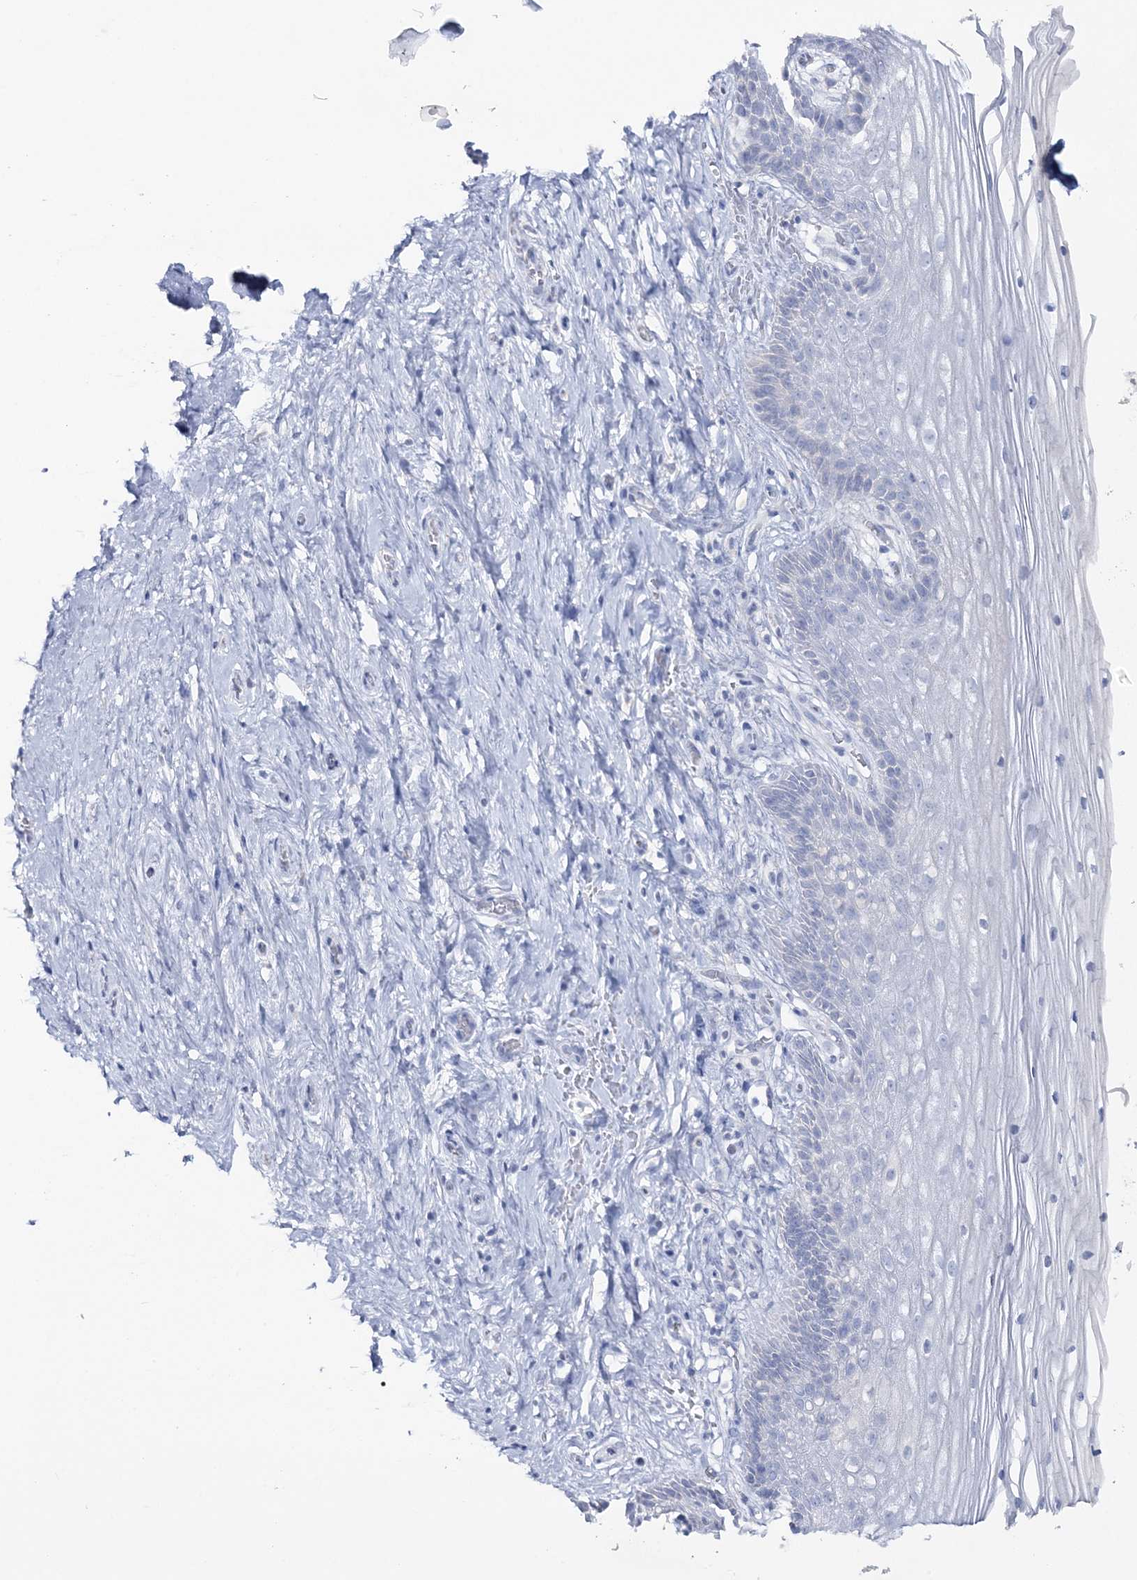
{"staining": {"intensity": "negative", "quantity": "none", "location": "none"}, "tissue": "cervix", "cell_type": "Glandular cells", "image_type": "normal", "snomed": [{"axis": "morphology", "description": "Normal tissue, NOS"}, {"axis": "topography", "description": "Cervix"}], "caption": "High power microscopy histopathology image of an immunohistochemistry (IHC) micrograph of unremarkable cervix, revealing no significant expression in glandular cells.", "gene": "WDSUB1", "patient": {"sex": "female", "age": 33}}